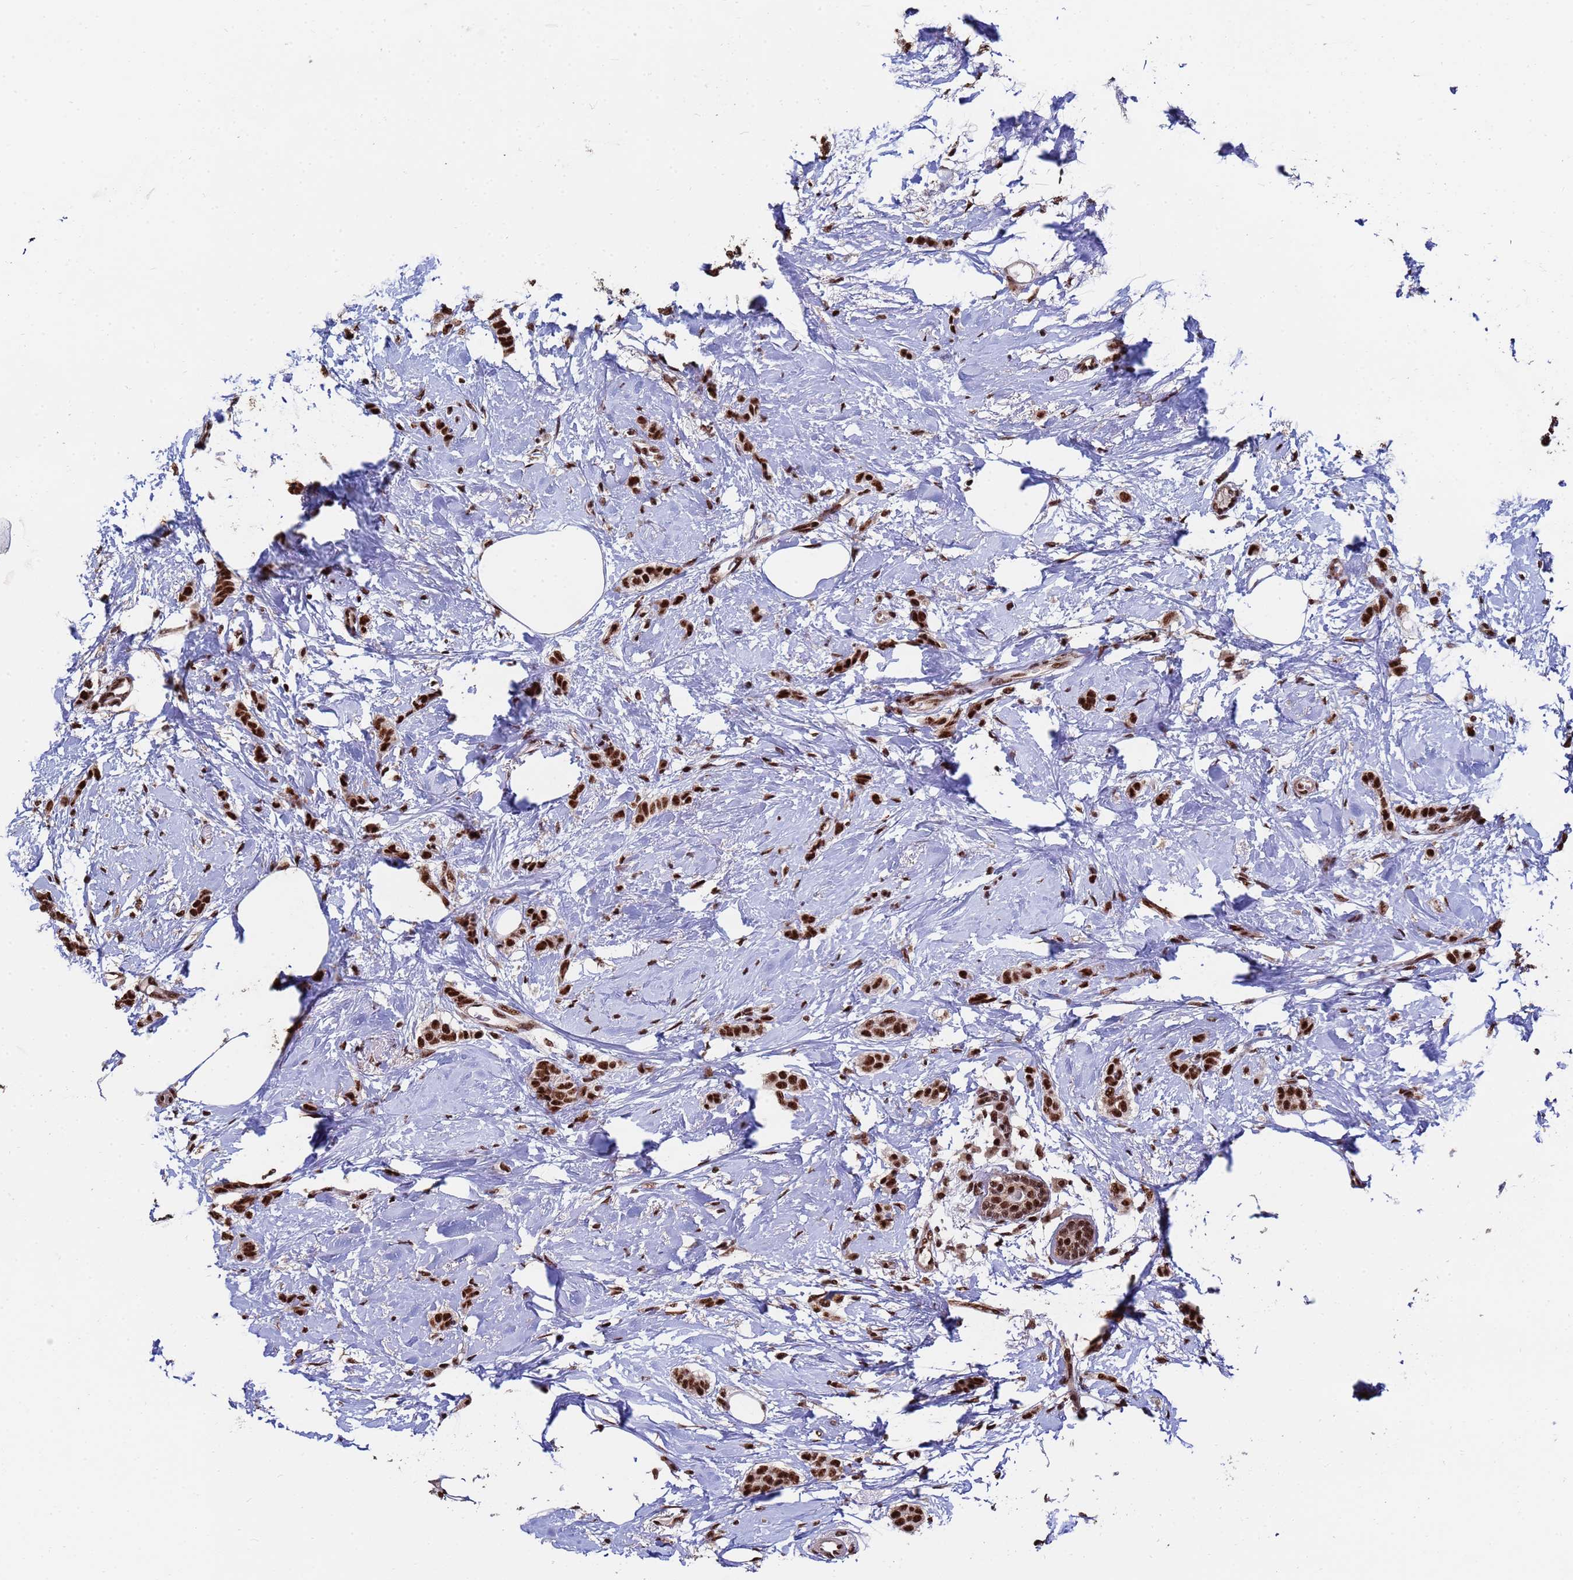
{"staining": {"intensity": "strong", "quantity": ">75%", "location": "nuclear"}, "tissue": "breast cancer", "cell_type": "Tumor cells", "image_type": "cancer", "snomed": [{"axis": "morphology", "description": "Duct carcinoma"}, {"axis": "topography", "description": "Breast"}], "caption": "Protein expression analysis of breast infiltrating ductal carcinoma exhibits strong nuclear expression in approximately >75% of tumor cells.", "gene": "SF3B2", "patient": {"sex": "female", "age": 72}}